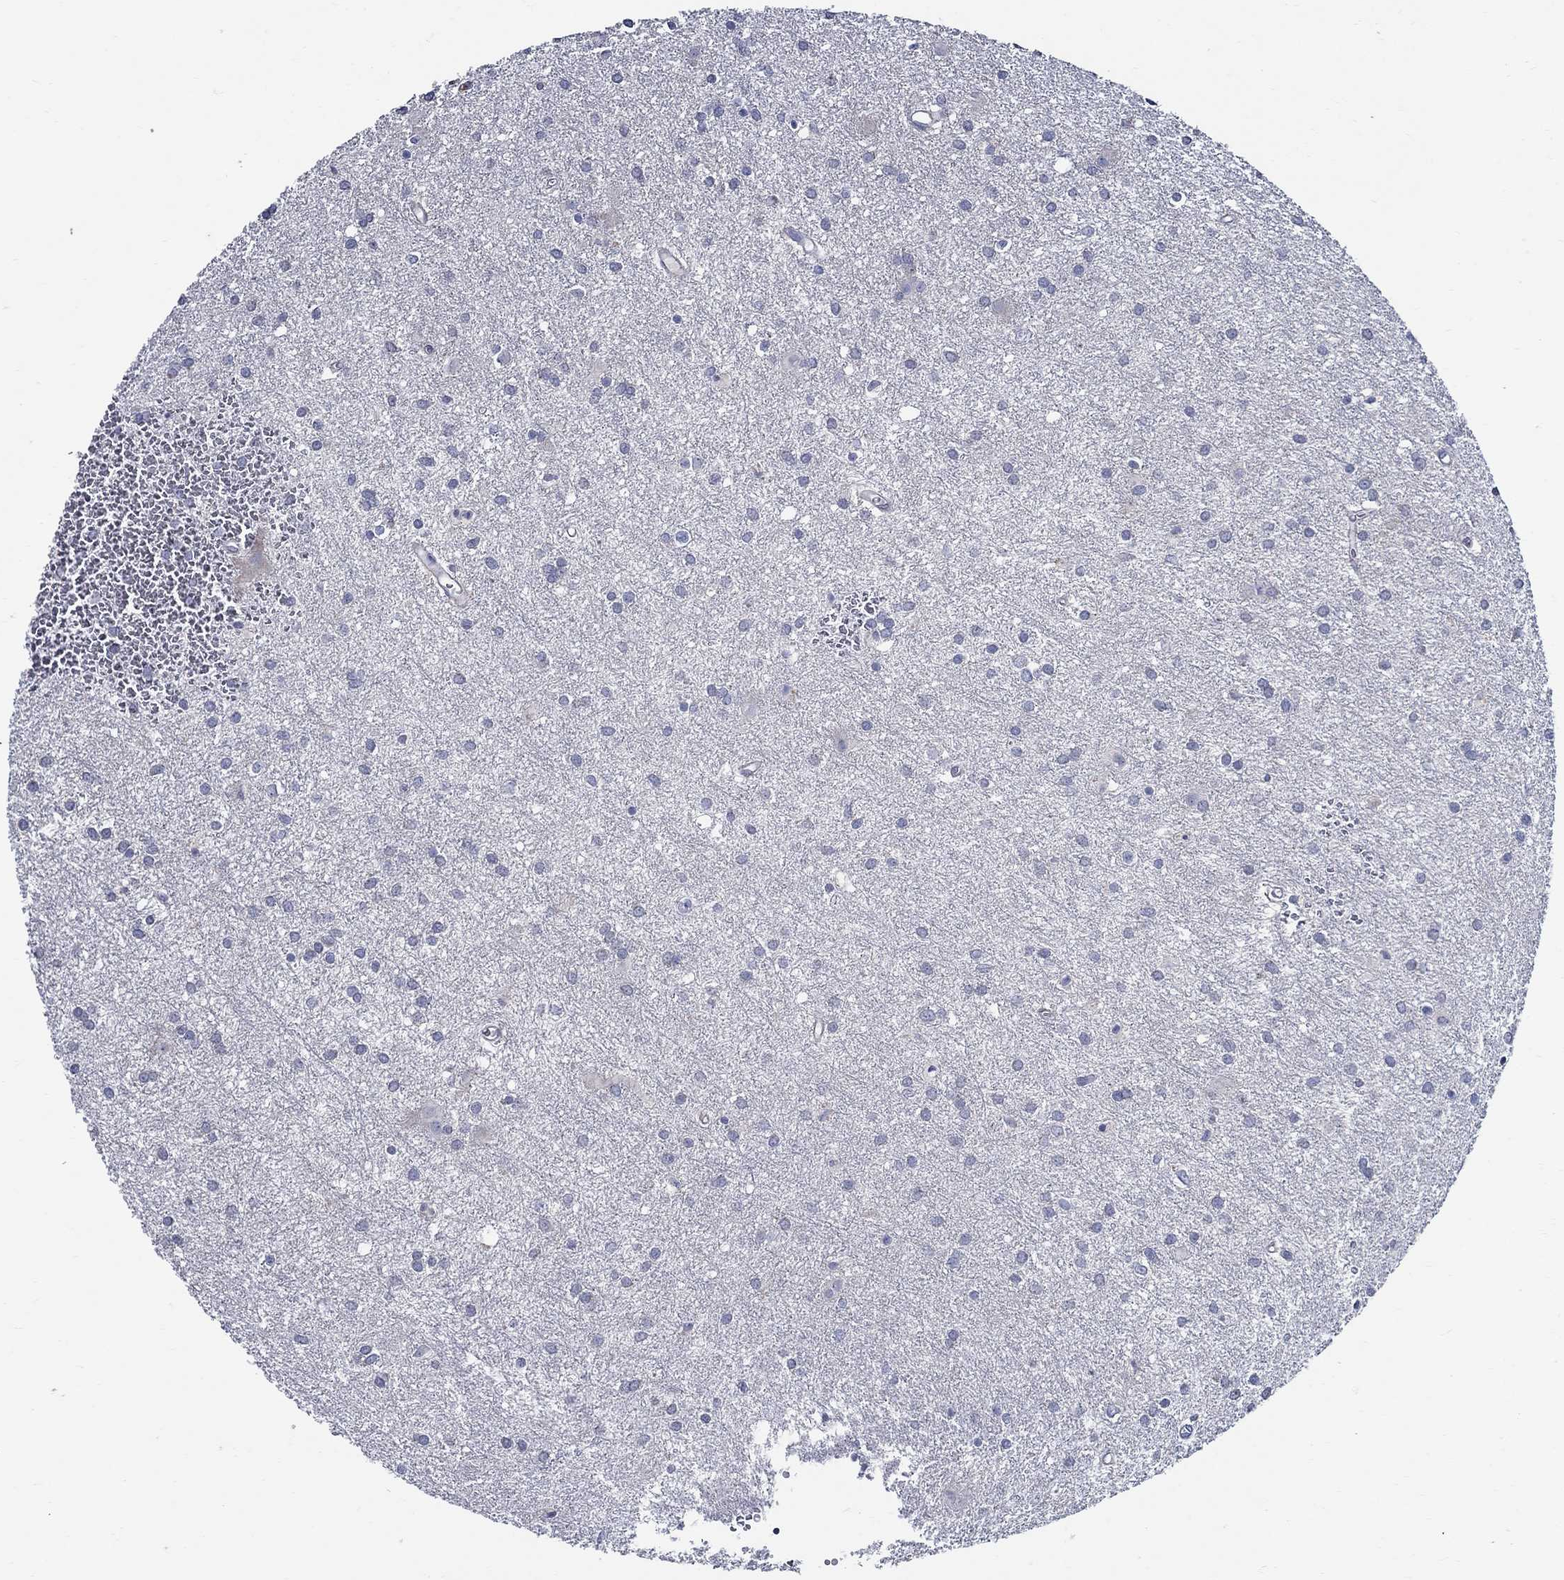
{"staining": {"intensity": "negative", "quantity": "none", "location": "none"}, "tissue": "glioma", "cell_type": "Tumor cells", "image_type": "cancer", "snomed": [{"axis": "morphology", "description": "Glioma, malignant, Low grade"}, {"axis": "topography", "description": "Brain"}], "caption": "Tumor cells show no significant expression in glioma.", "gene": "SKOR1", "patient": {"sex": "male", "age": 58}}